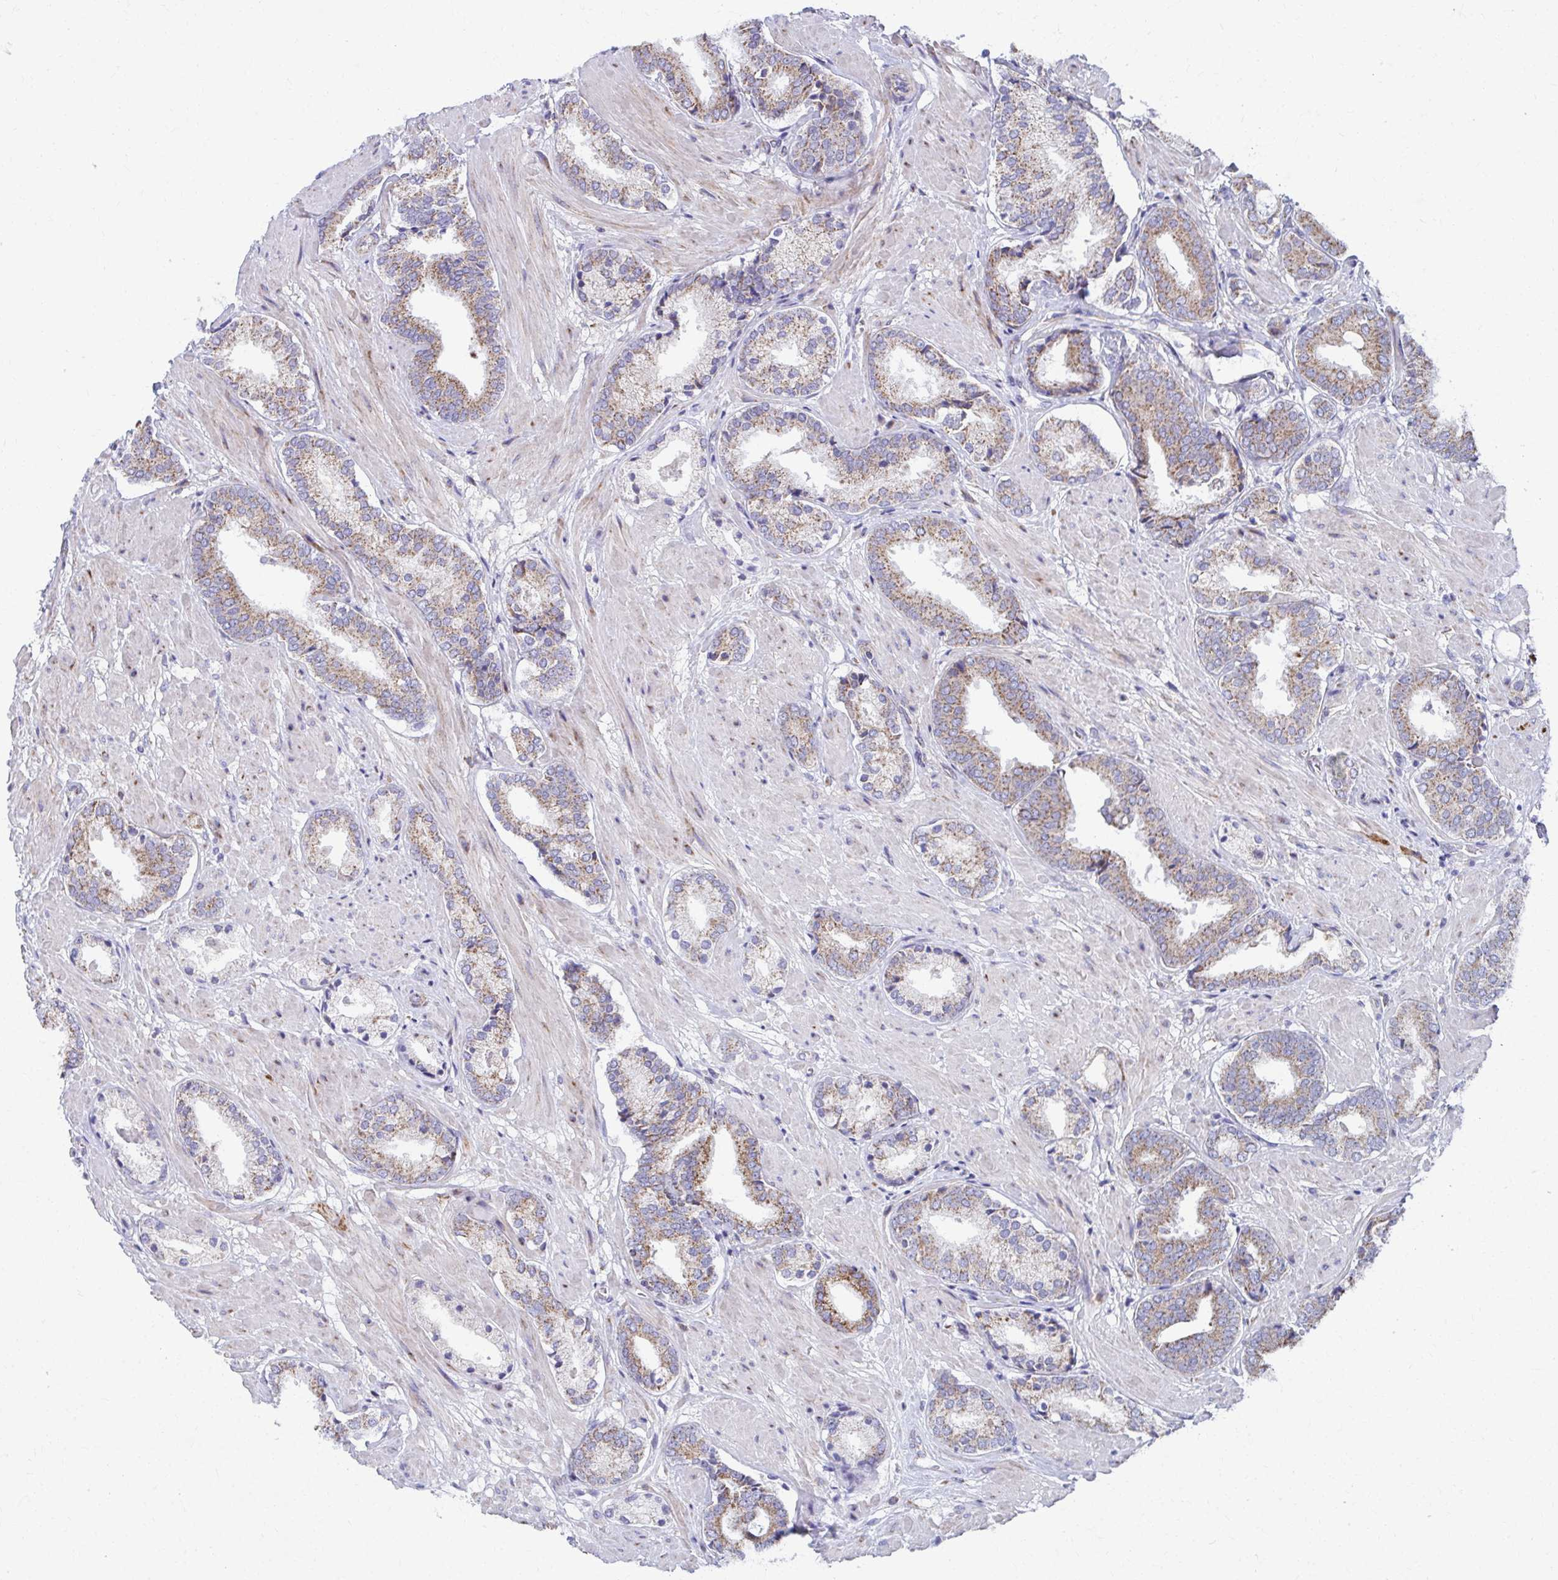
{"staining": {"intensity": "moderate", "quantity": "25%-75%", "location": "cytoplasmic/membranous"}, "tissue": "prostate cancer", "cell_type": "Tumor cells", "image_type": "cancer", "snomed": [{"axis": "morphology", "description": "Adenocarcinoma, High grade"}, {"axis": "topography", "description": "Prostate"}], "caption": "Human prostate high-grade adenocarcinoma stained with a brown dye demonstrates moderate cytoplasmic/membranous positive positivity in about 25%-75% of tumor cells.", "gene": "RCC1L", "patient": {"sex": "male", "age": 56}}